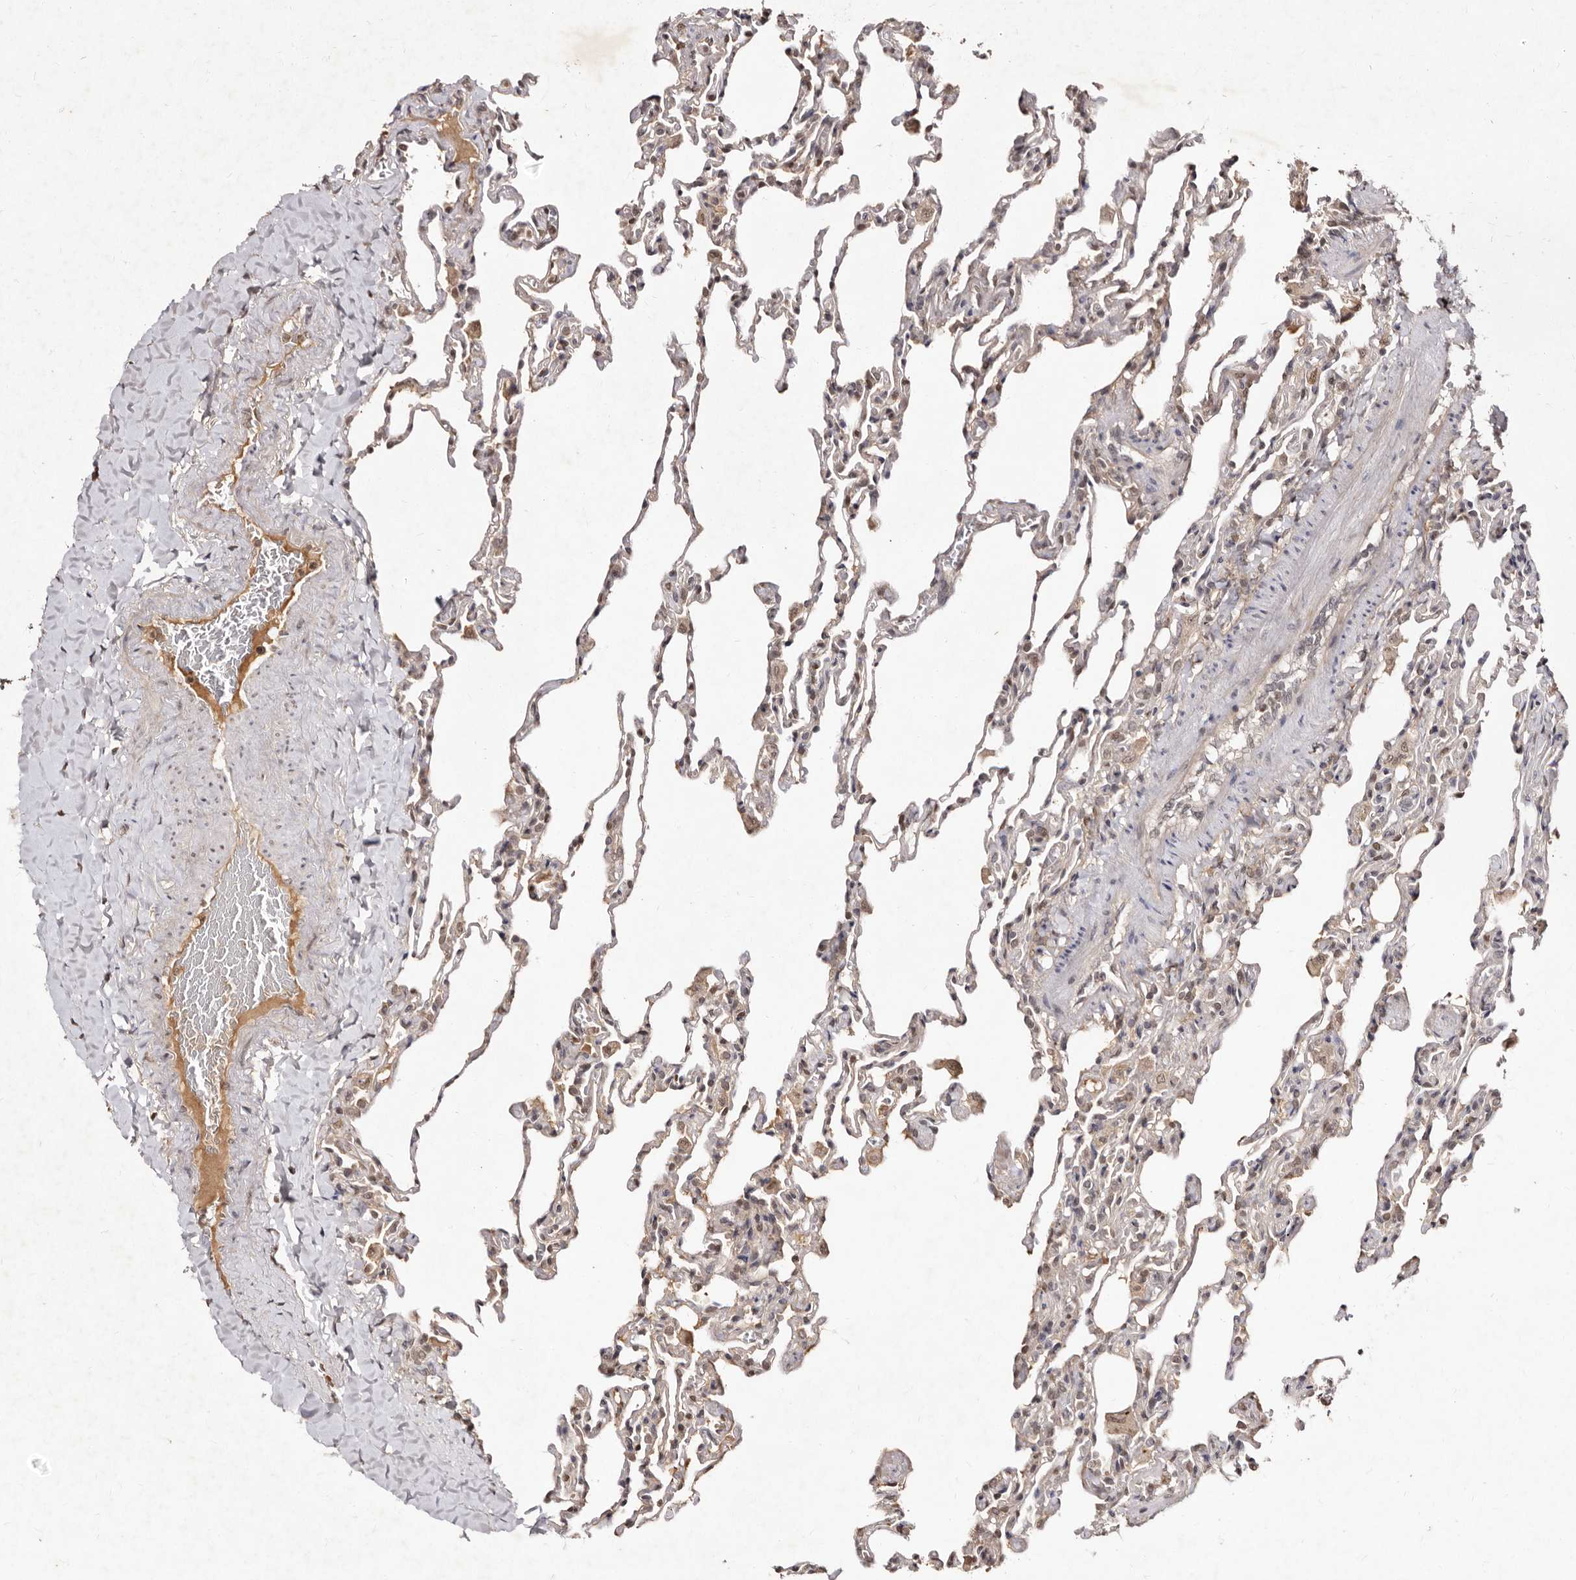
{"staining": {"intensity": "weak", "quantity": "<25%", "location": "cytoplasmic/membranous"}, "tissue": "lung", "cell_type": "Alveolar cells", "image_type": "normal", "snomed": [{"axis": "morphology", "description": "Normal tissue, NOS"}, {"axis": "topography", "description": "Lung"}], "caption": "A high-resolution histopathology image shows immunohistochemistry staining of unremarkable lung, which exhibits no significant staining in alveolar cells.", "gene": "LCORL", "patient": {"sex": "male", "age": 20}}